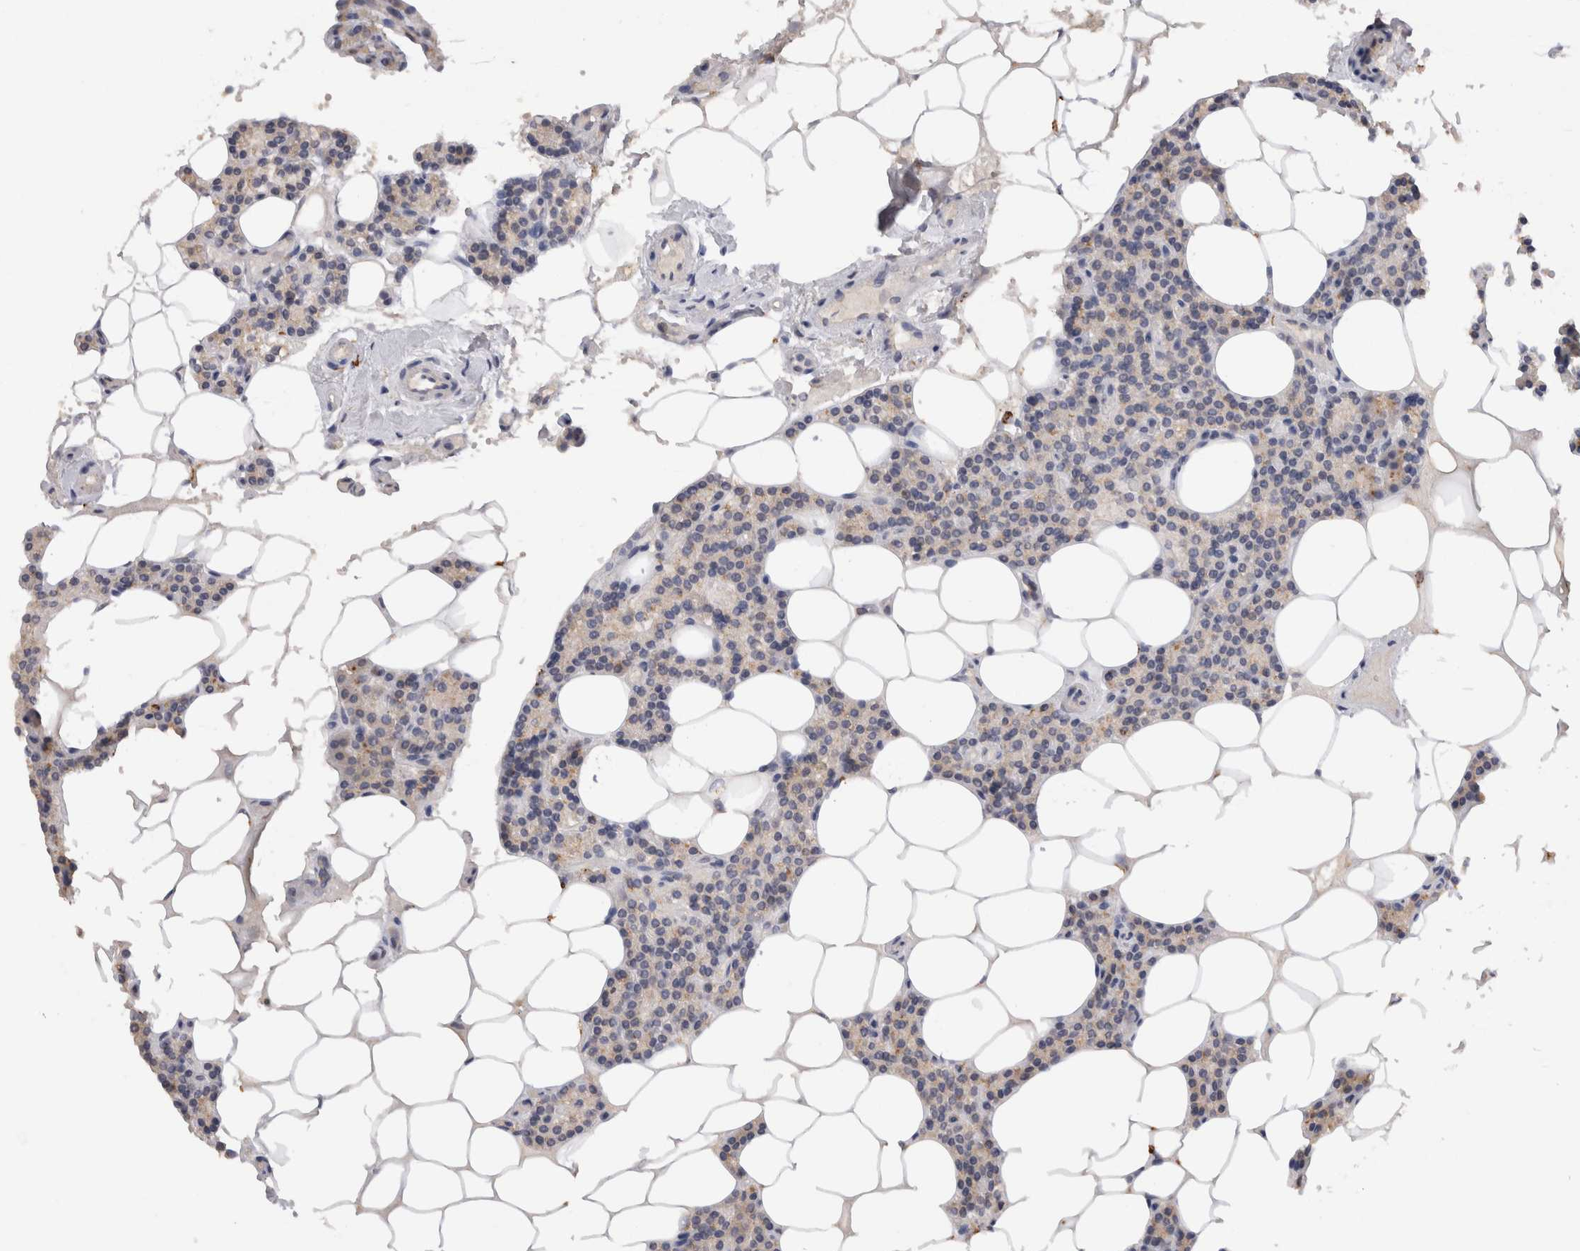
{"staining": {"intensity": "negative", "quantity": "none", "location": "none"}, "tissue": "parathyroid gland", "cell_type": "Glandular cells", "image_type": "normal", "snomed": [{"axis": "morphology", "description": "Normal tissue, NOS"}, {"axis": "topography", "description": "Parathyroid gland"}], "caption": "Parathyroid gland was stained to show a protein in brown. There is no significant positivity in glandular cells. (DAB immunohistochemistry (IHC) with hematoxylin counter stain).", "gene": "VSIG4", "patient": {"sex": "male", "age": 75}}